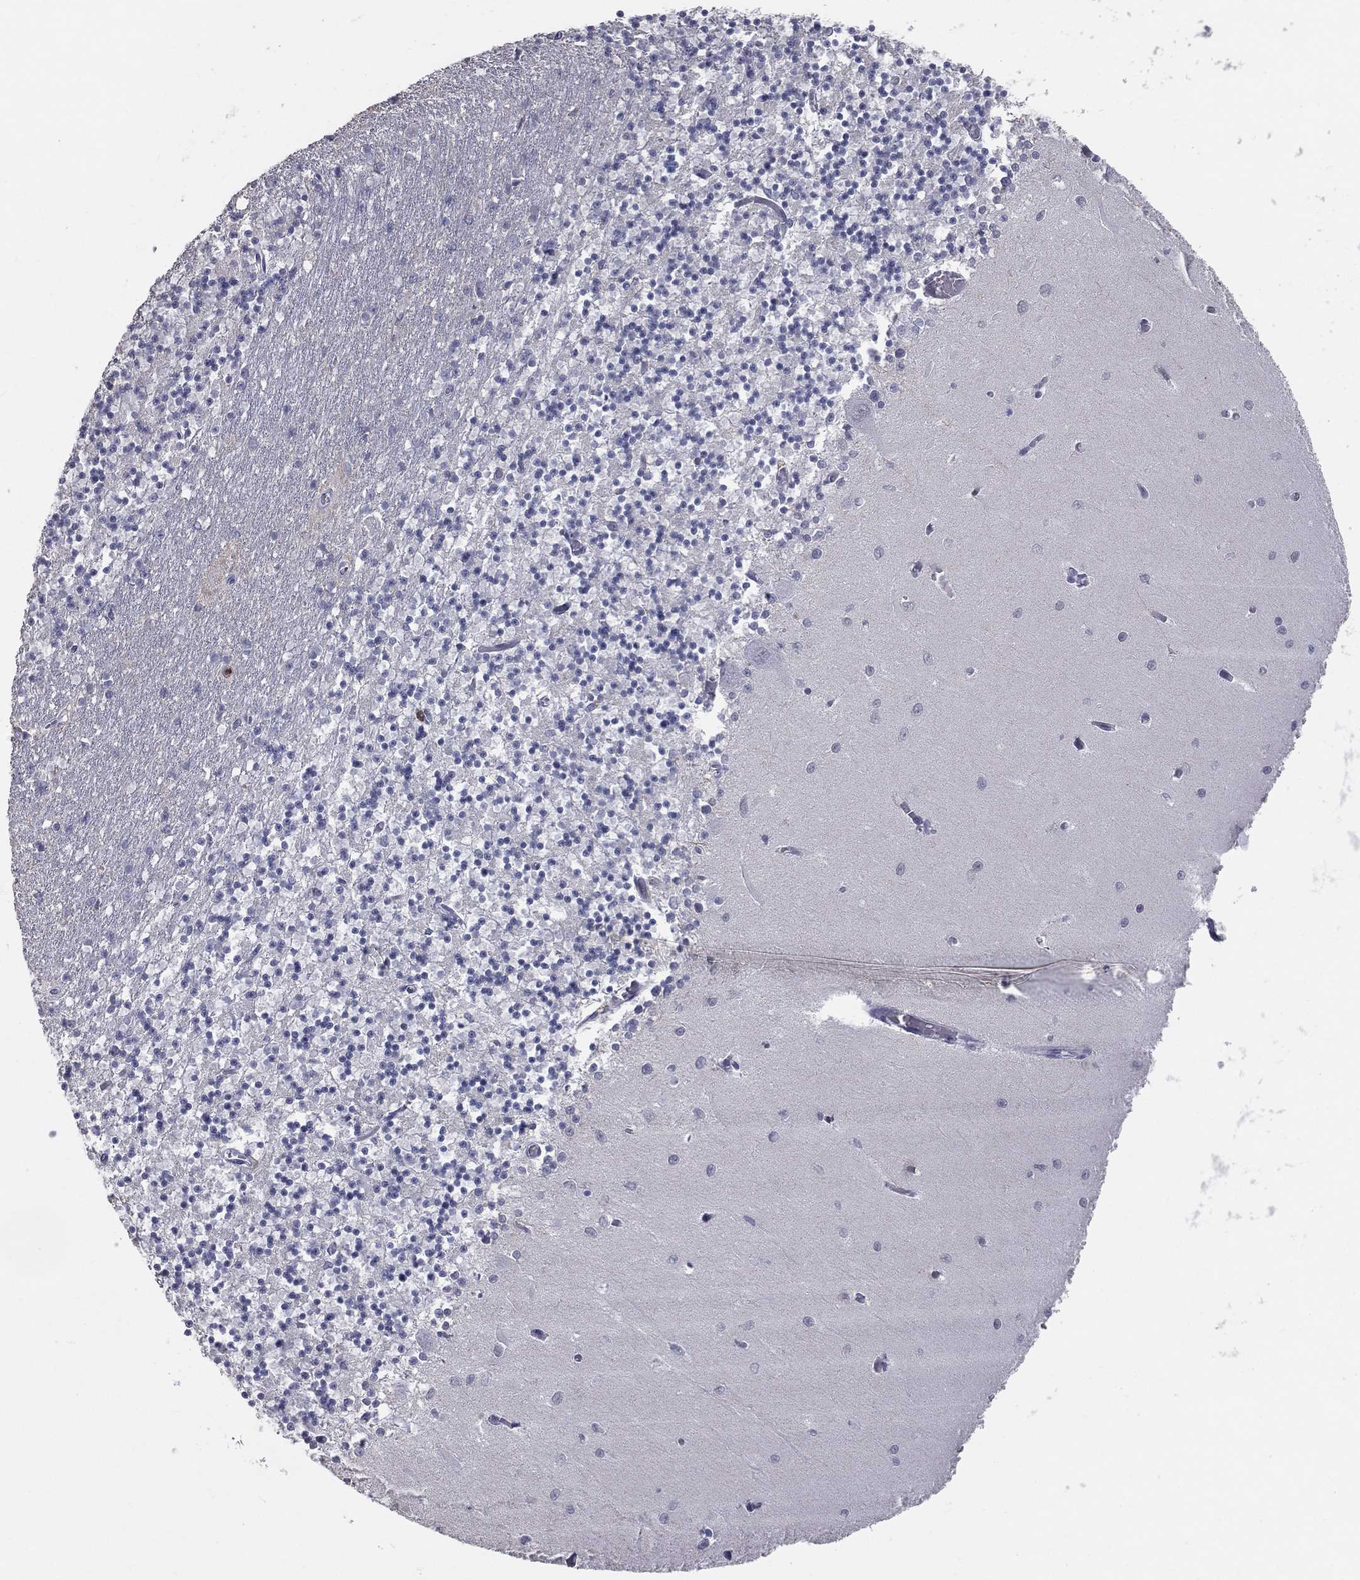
{"staining": {"intensity": "negative", "quantity": "none", "location": "none"}, "tissue": "cerebellum", "cell_type": "Cells in granular layer", "image_type": "normal", "snomed": [{"axis": "morphology", "description": "Normal tissue, NOS"}, {"axis": "topography", "description": "Cerebellum"}], "caption": "An IHC photomicrograph of unremarkable cerebellum is shown. There is no staining in cells in granular layer of cerebellum.", "gene": "PSTPIP1", "patient": {"sex": "female", "age": 64}}